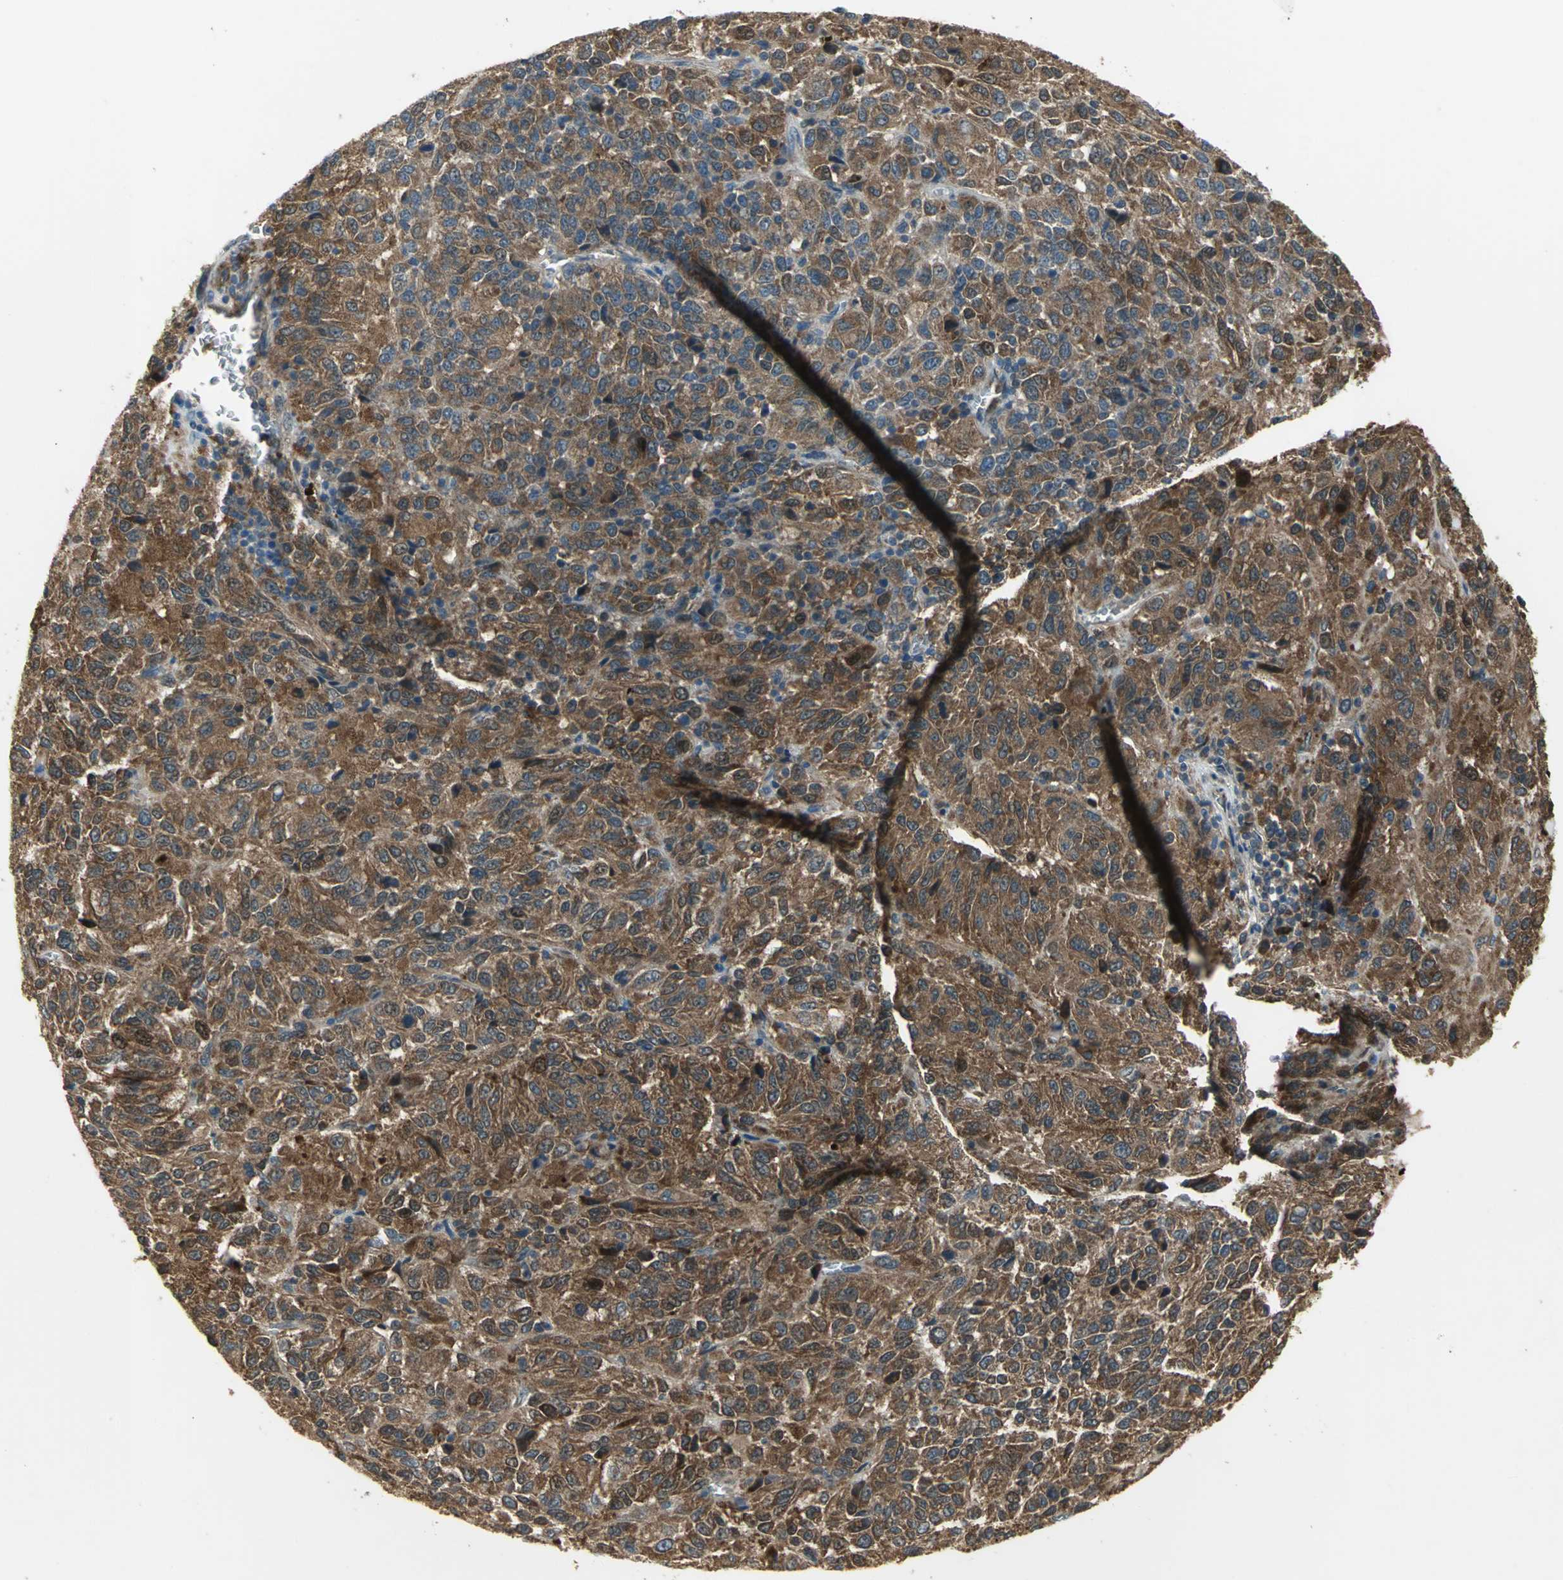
{"staining": {"intensity": "strong", "quantity": ">75%", "location": "cytoplasmic/membranous"}, "tissue": "melanoma", "cell_type": "Tumor cells", "image_type": "cancer", "snomed": [{"axis": "morphology", "description": "Malignant melanoma, Metastatic site"}, {"axis": "topography", "description": "Lung"}], "caption": "The histopathology image exhibits immunohistochemical staining of malignant melanoma (metastatic site). There is strong cytoplasmic/membranous positivity is appreciated in approximately >75% of tumor cells. (DAB (3,3'-diaminobenzidine) IHC, brown staining for protein, blue staining for nuclei).", "gene": "AMT", "patient": {"sex": "male", "age": 64}}